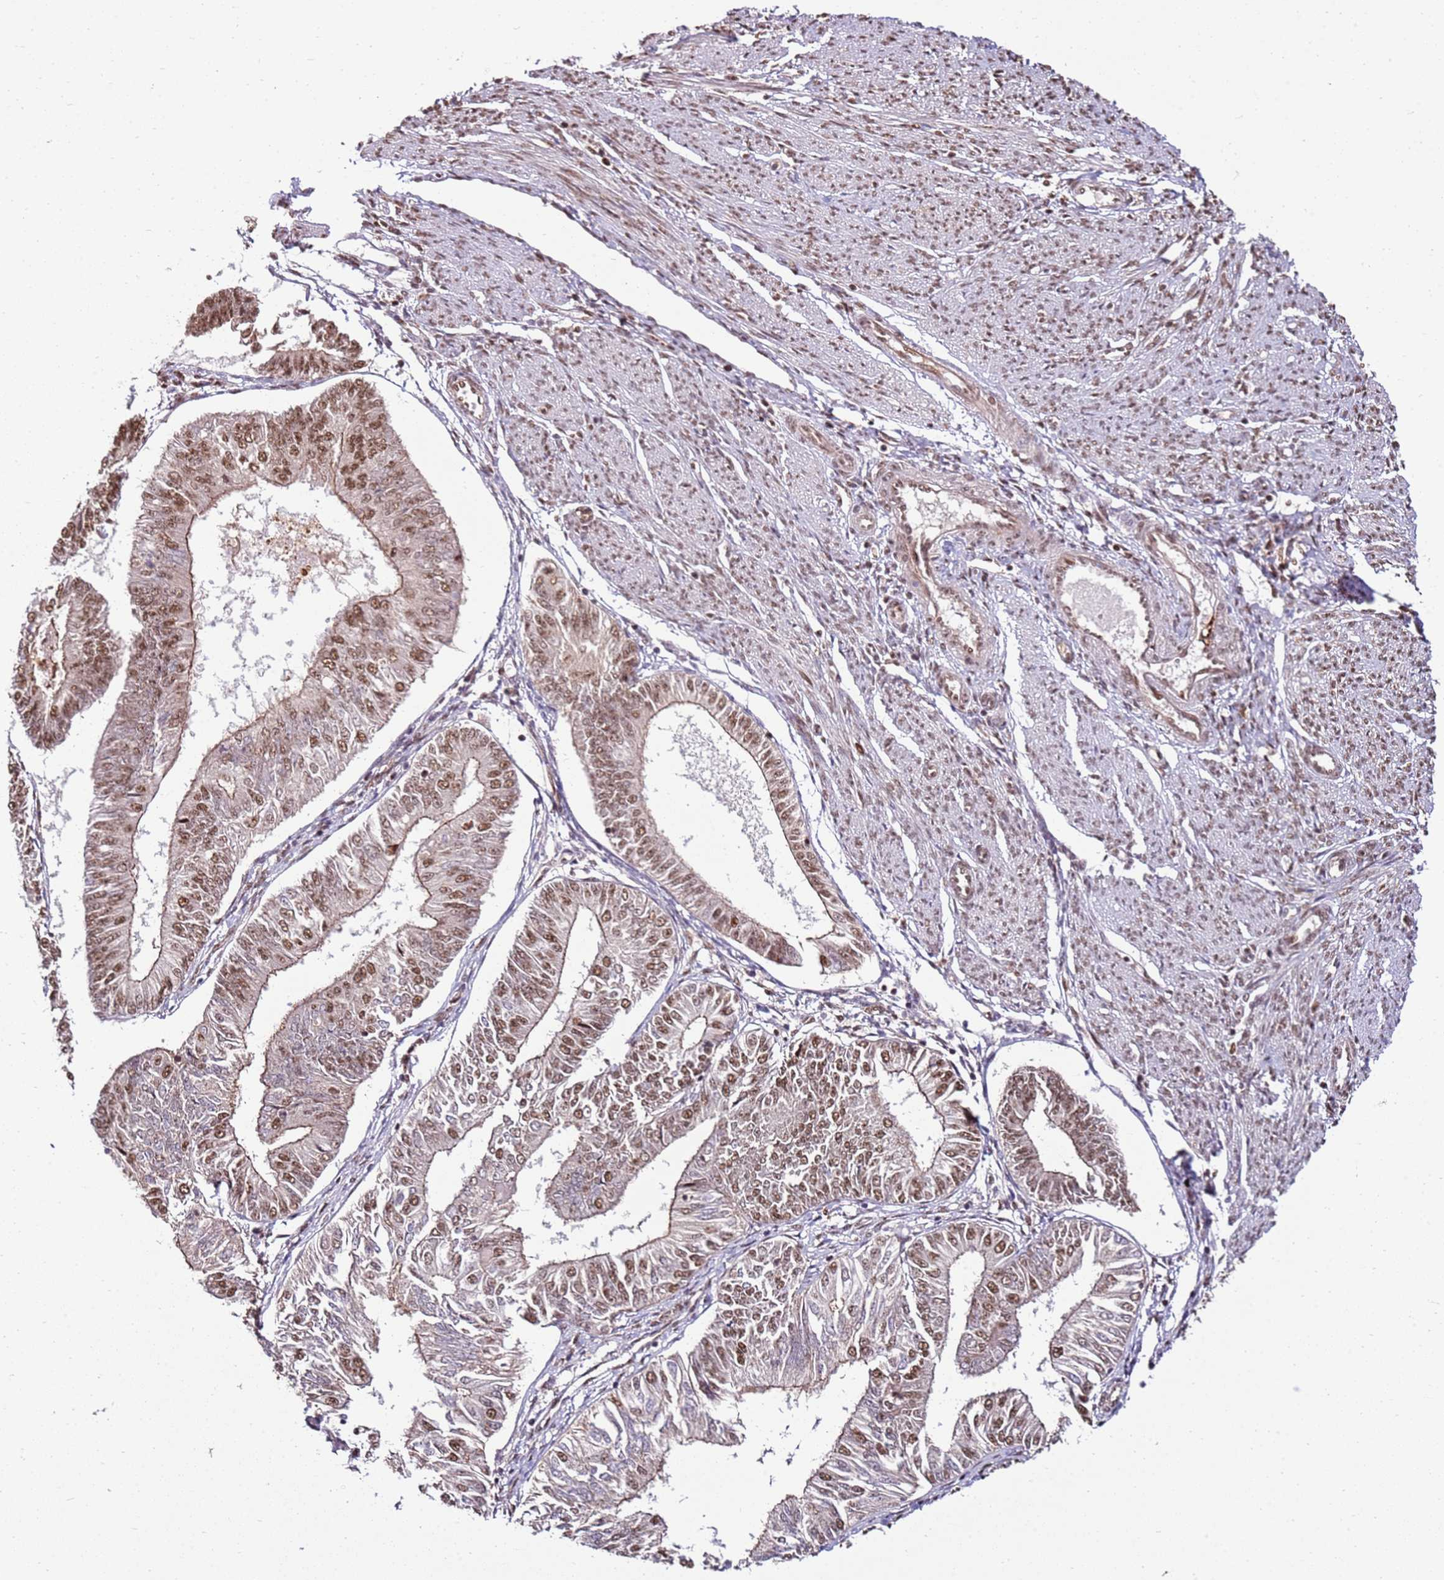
{"staining": {"intensity": "moderate", "quantity": ">75%", "location": "cytoplasmic/membranous,nuclear"}, "tissue": "endometrial cancer", "cell_type": "Tumor cells", "image_type": "cancer", "snomed": [{"axis": "morphology", "description": "Adenocarcinoma, NOS"}, {"axis": "topography", "description": "Endometrium"}], "caption": "Endometrial adenocarcinoma stained with a protein marker reveals moderate staining in tumor cells.", "gene": "ZBTB12", "patient": {"sex": "female", "age": 58}}